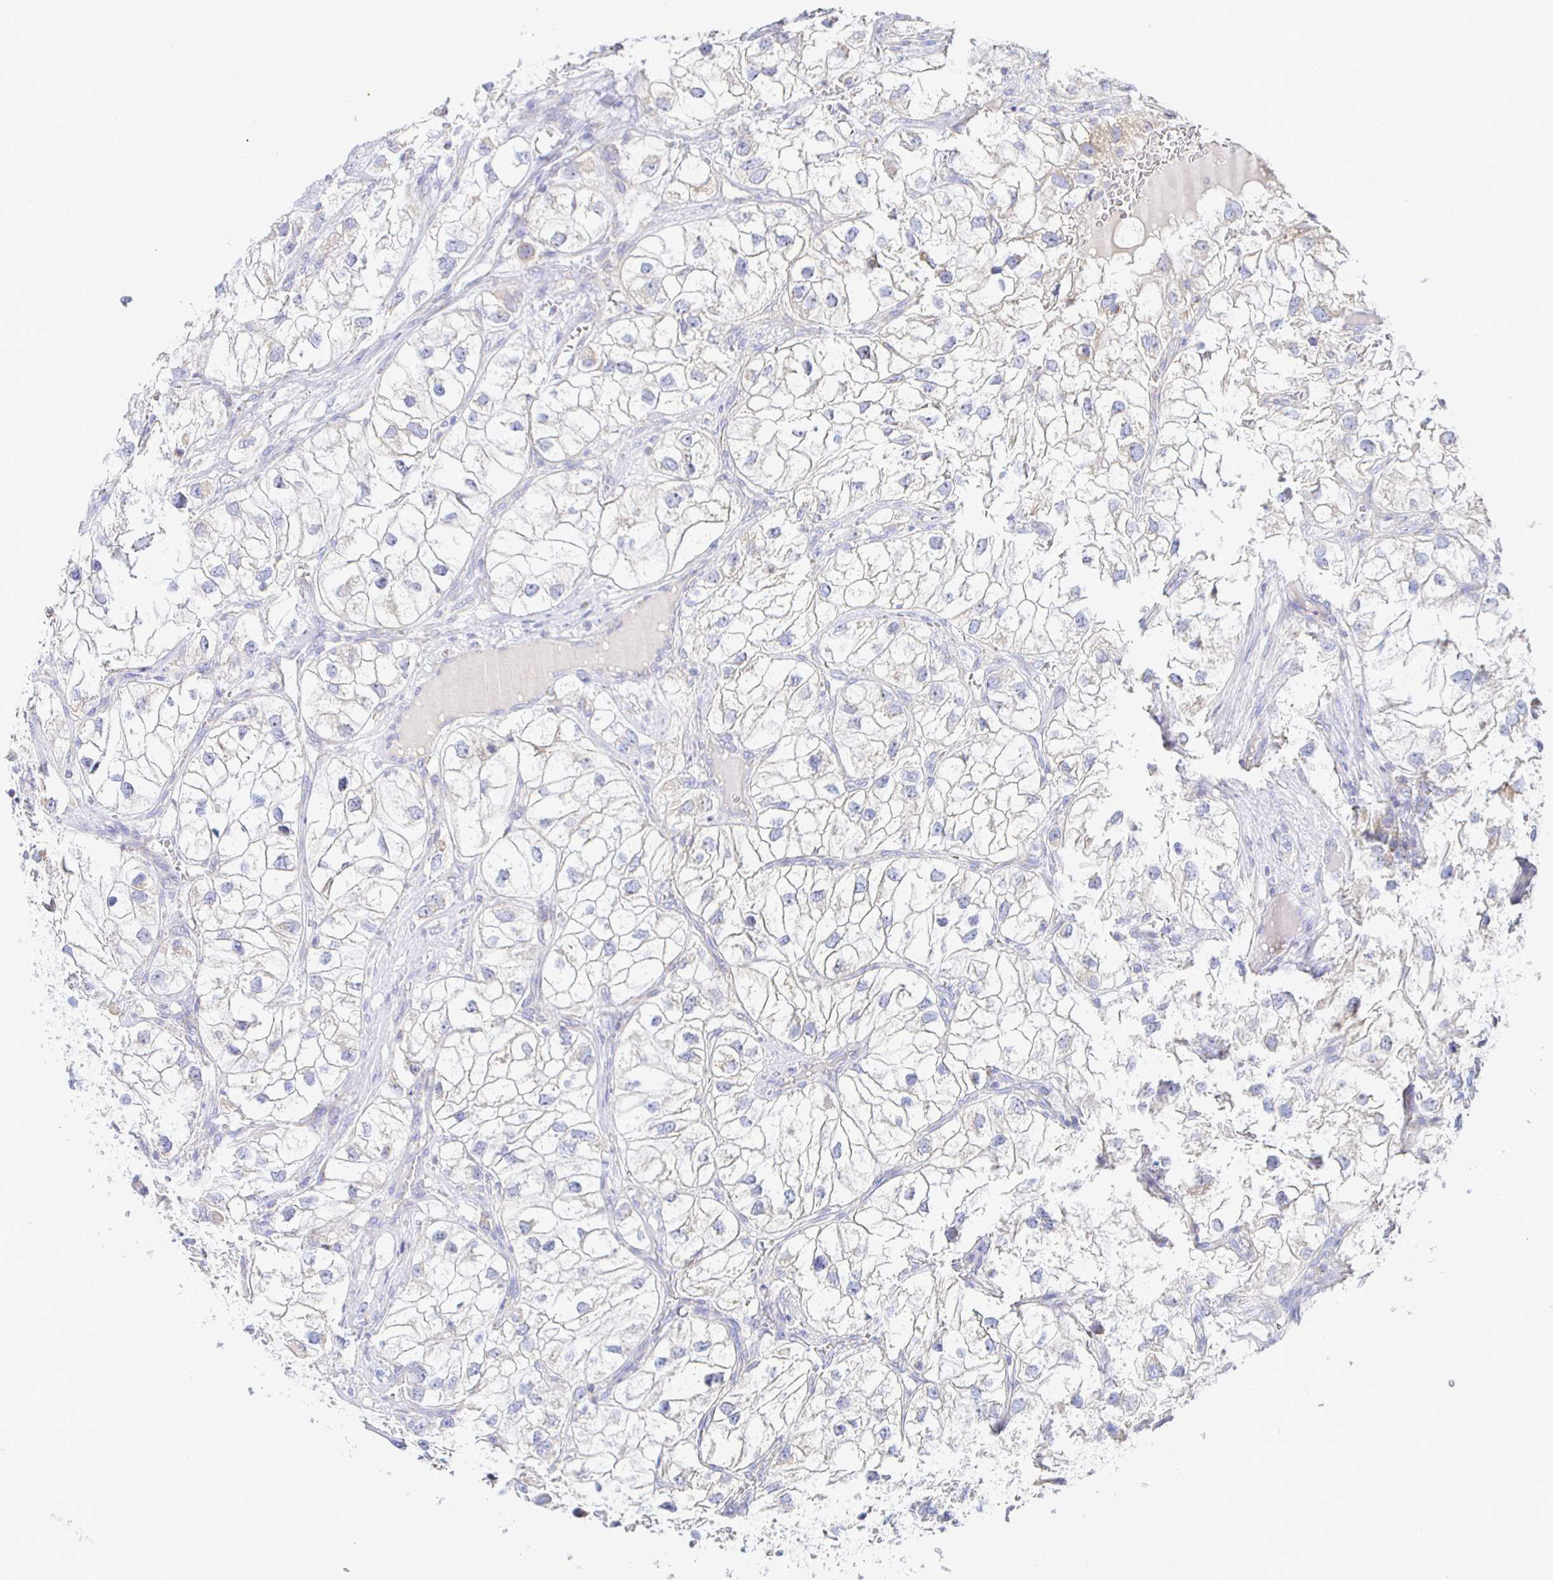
{"staining": {"intensity": "negative", "quantity": "none", "location": "none"}, "tissue": "renal cancer", "cell_type": "Tumor cells", "image_type": "cancer", "snomed": [{"axis": "morphology", "description": "Adenocarcinoma, NOS"}, {"axis": "topography", "description": "Kidney"}], "caption": "Immunohistochemical staining of adenocarcinoma (renal) displays no significant positivity in tumor cells.", "gene": "SYNGR4", "patient": {"sex": "male", "age": 59}}